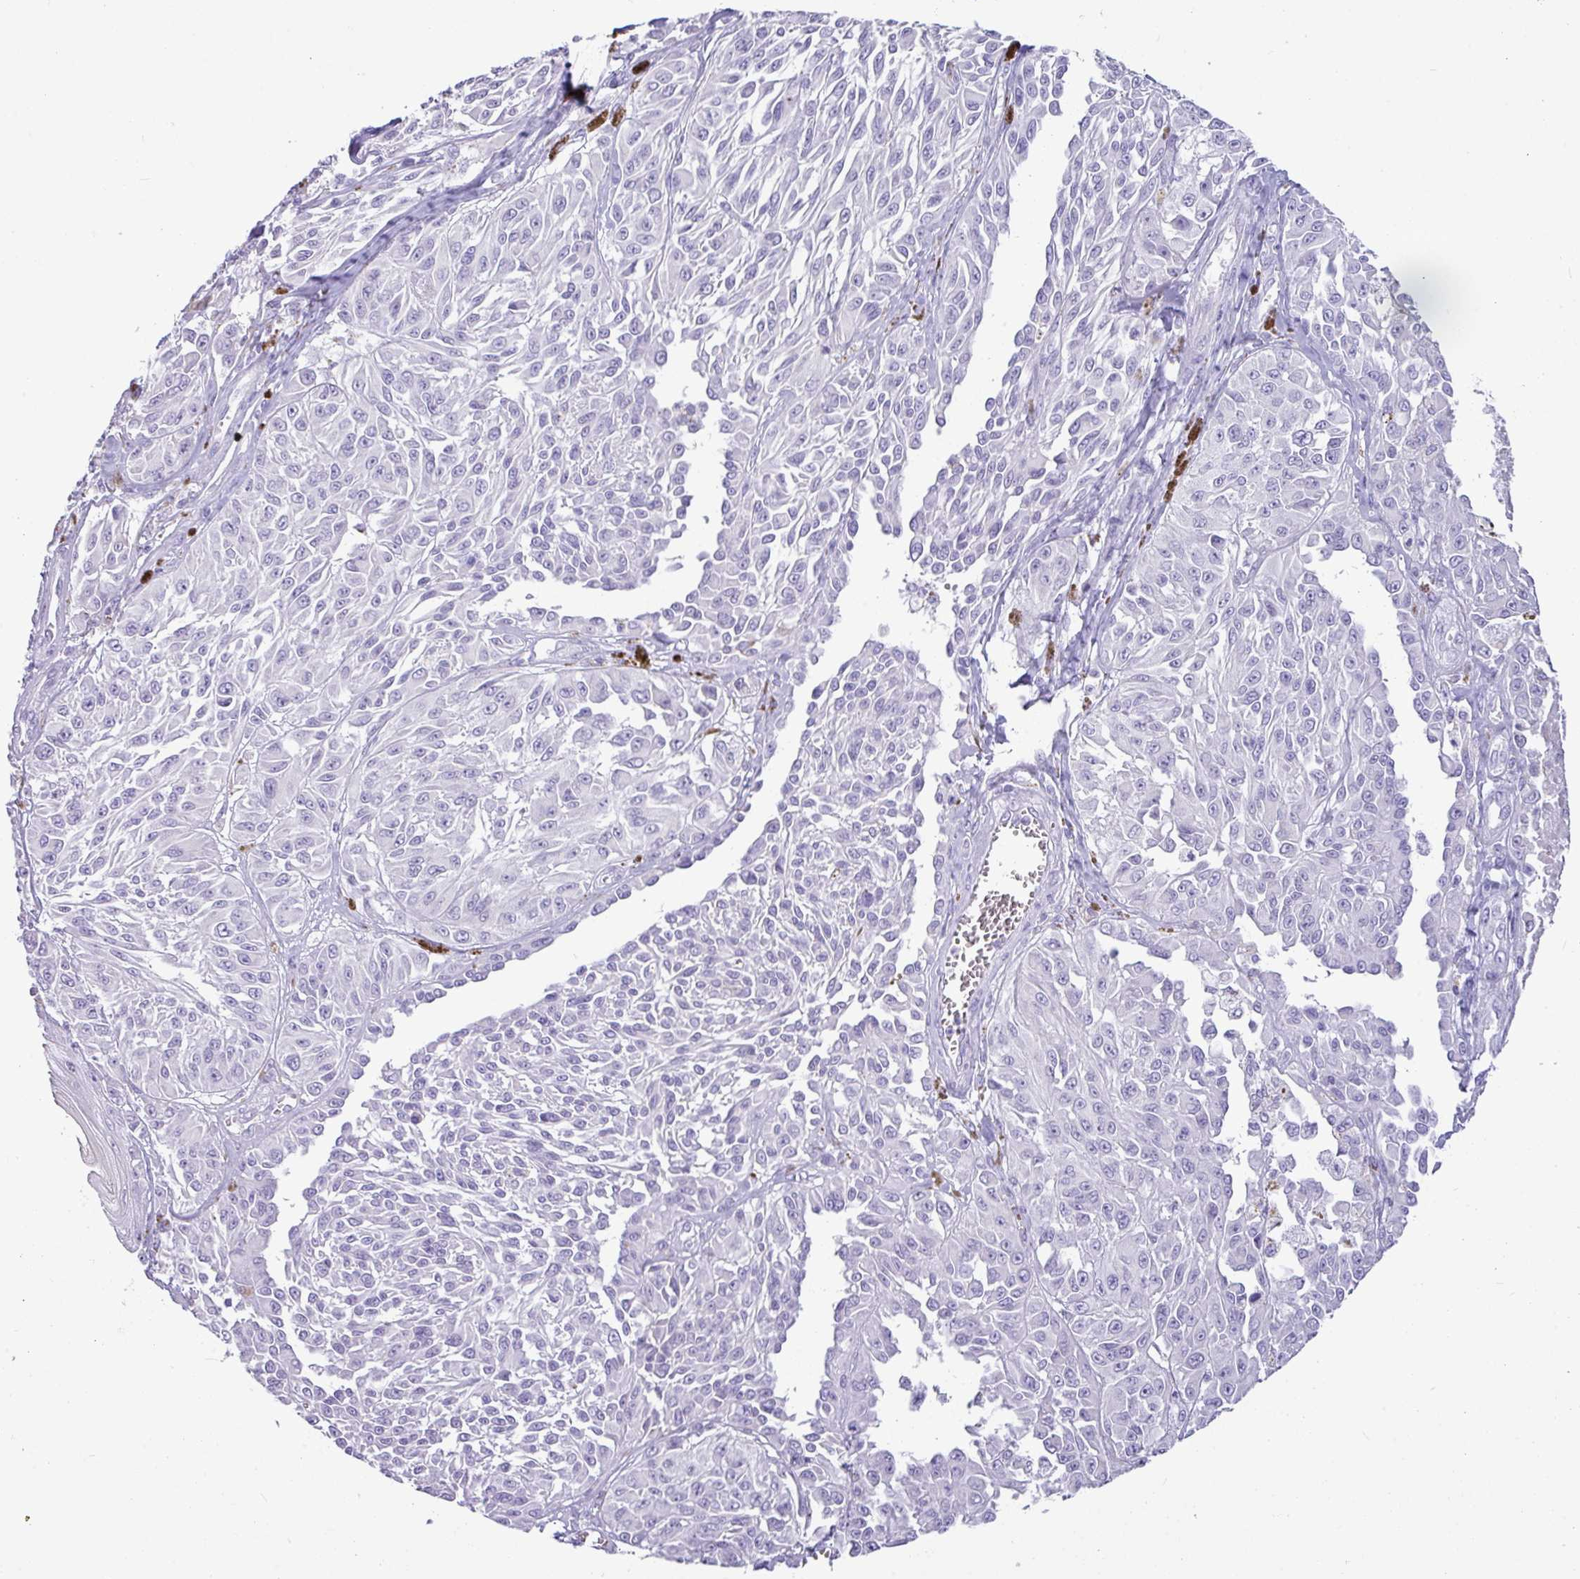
{"staining": {"intensity": "negative", "quantity": "none", "location": "none"}, "tissue": "melanoma", "cell_type": "Tumor cells", "image_type": "cancer", "snomed": [{"axis": "morphology", "description": "Malignant melanoma, NOS"}, {"axis": "topography", "description": "Skin"}], "caption": "Immunohistochemistry photomicrograph of malignant melanoma stained for a protein (brown), which shows no expression in tumor cells.", "gene": "NCCRP1", "patient": {"sex": "male", "age": 94}}